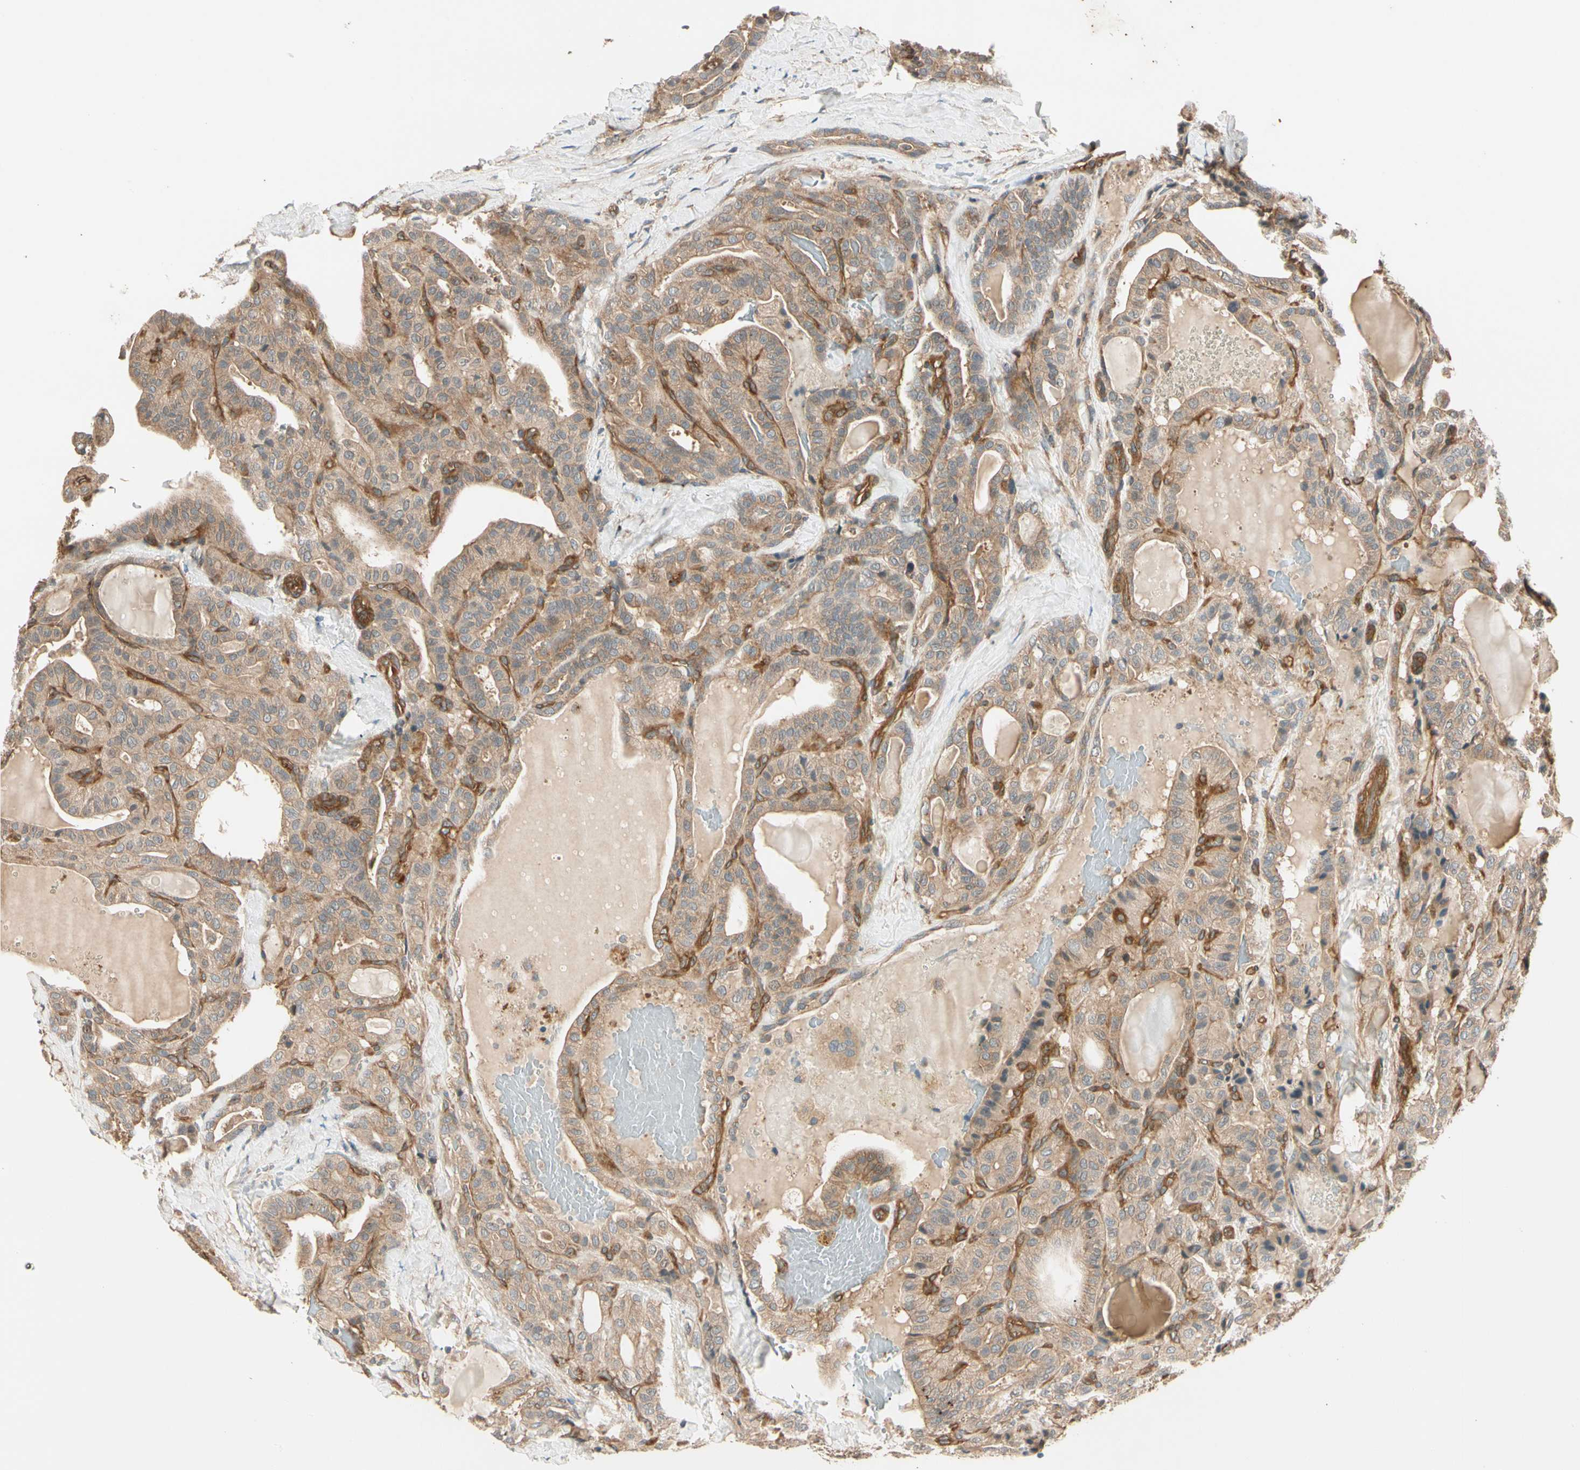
{"staining": {"intensity": "moderate", "quantity": ">75%", "location": "cytoplasmic/membranous"}, "tissue": "thyroid cancer", "cell_type": "Tumor cells", "image_type": "cancer", "snomed": [{"axis": "morphology", "description": "Papillary adenocarcinoma, NOS"}, {"axis": "topography", "description": "Thyroid gland"}], "caption": "Tumor cells show moderate cytoplasmic/membranous positivity in approximately >75% of cells in thyroid papillary adenocarcinoma. The staining was performed using DAB (3,3'-diaminobenzidine), with brown indicating positive protein expression. Nuclei are stained blue with hematoxylin.", "gene": "ROCK2", "patient": {"sex": "male", "age": 77}}